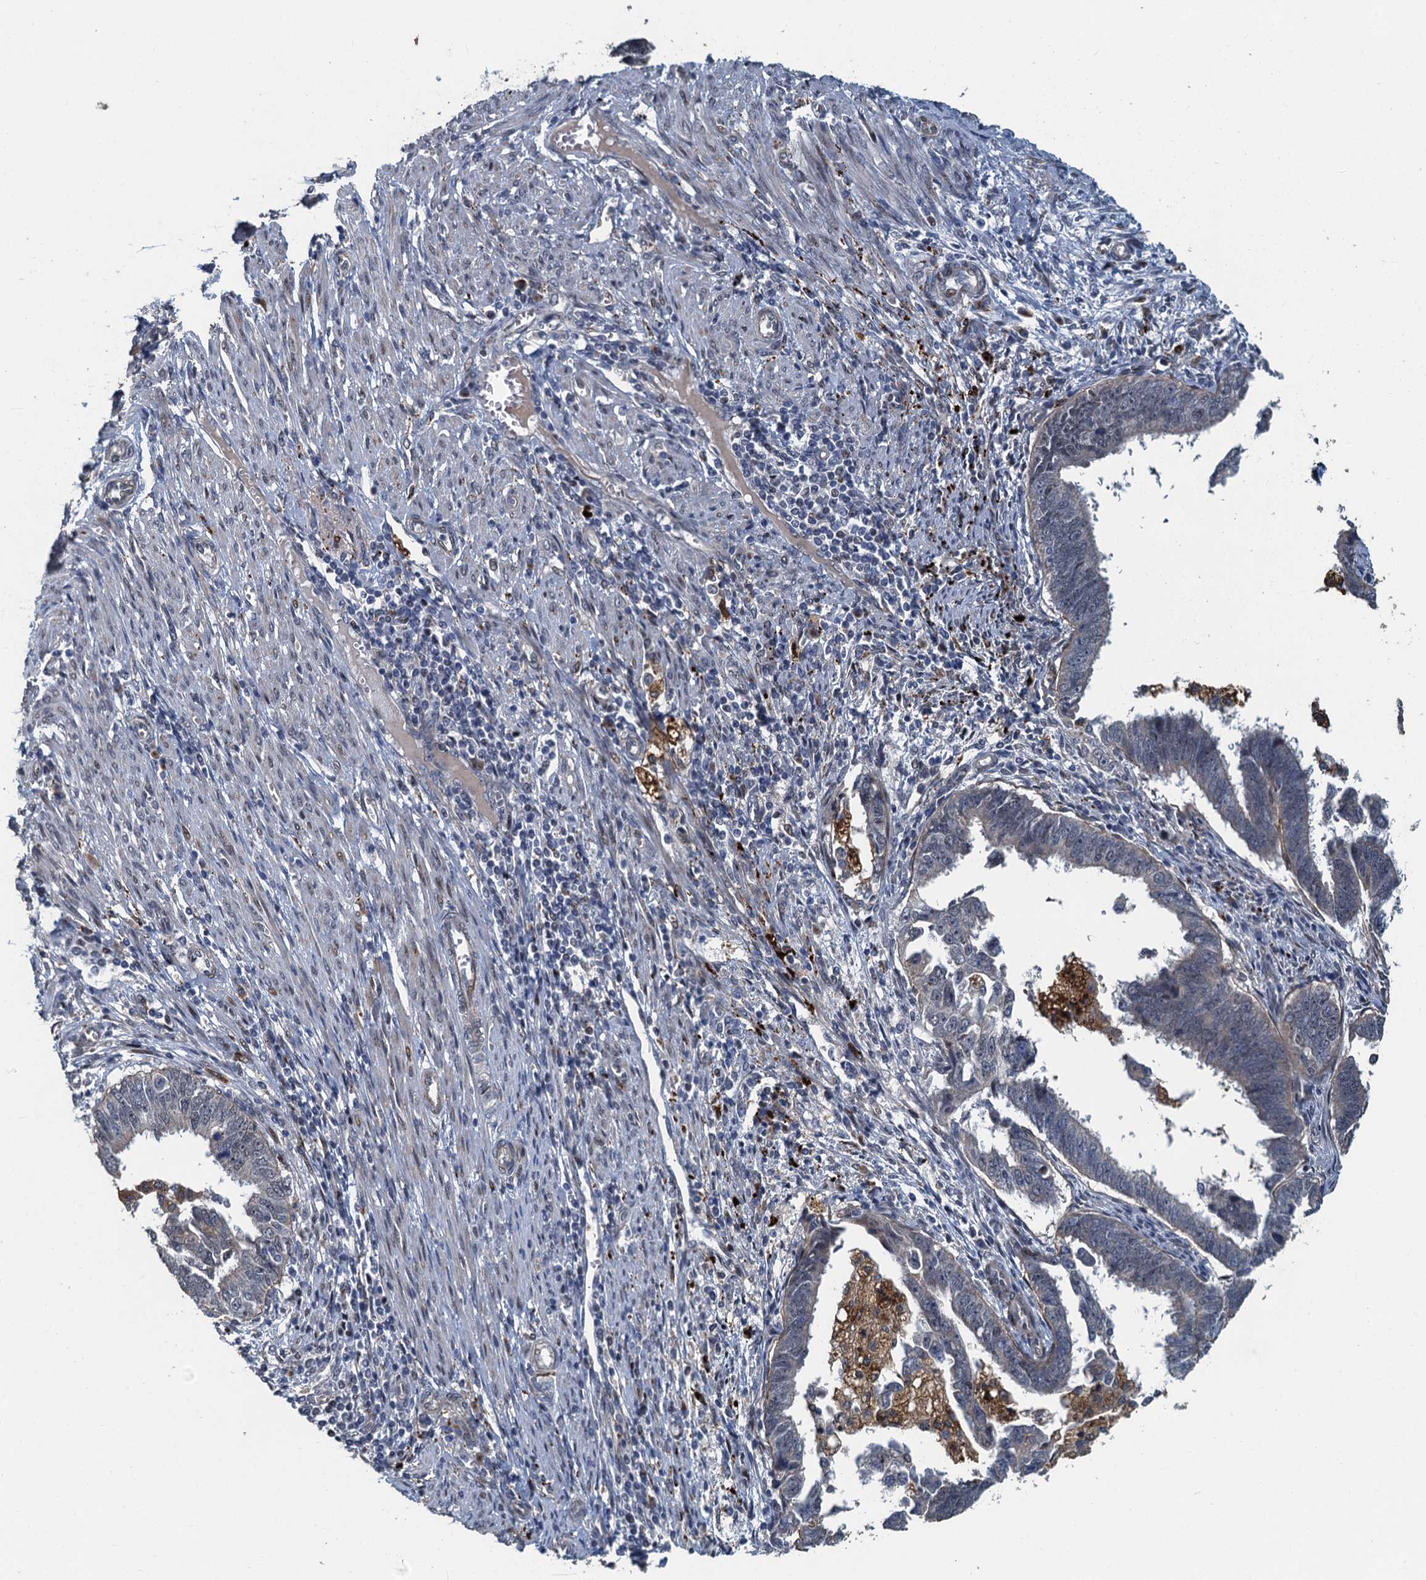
{"staining": {"intensity": "negative", "quantity": "none", "location": "none"}, "tissue": "endometrial cancer", "cell_type": "Tumor cells", "image_type": "cancer", "snomed": [{"axis": "morphology", "description": "Adenocarcinoma, NOS"}, {"axis": "topography", "description": "Endometrium"}], "caption": "Immunohistochemistry of endometrial adenocarcinoma reveals no expression in tumor cells.", "gene": "AGRN", "patient": {"sex": "female", "age": 75}}